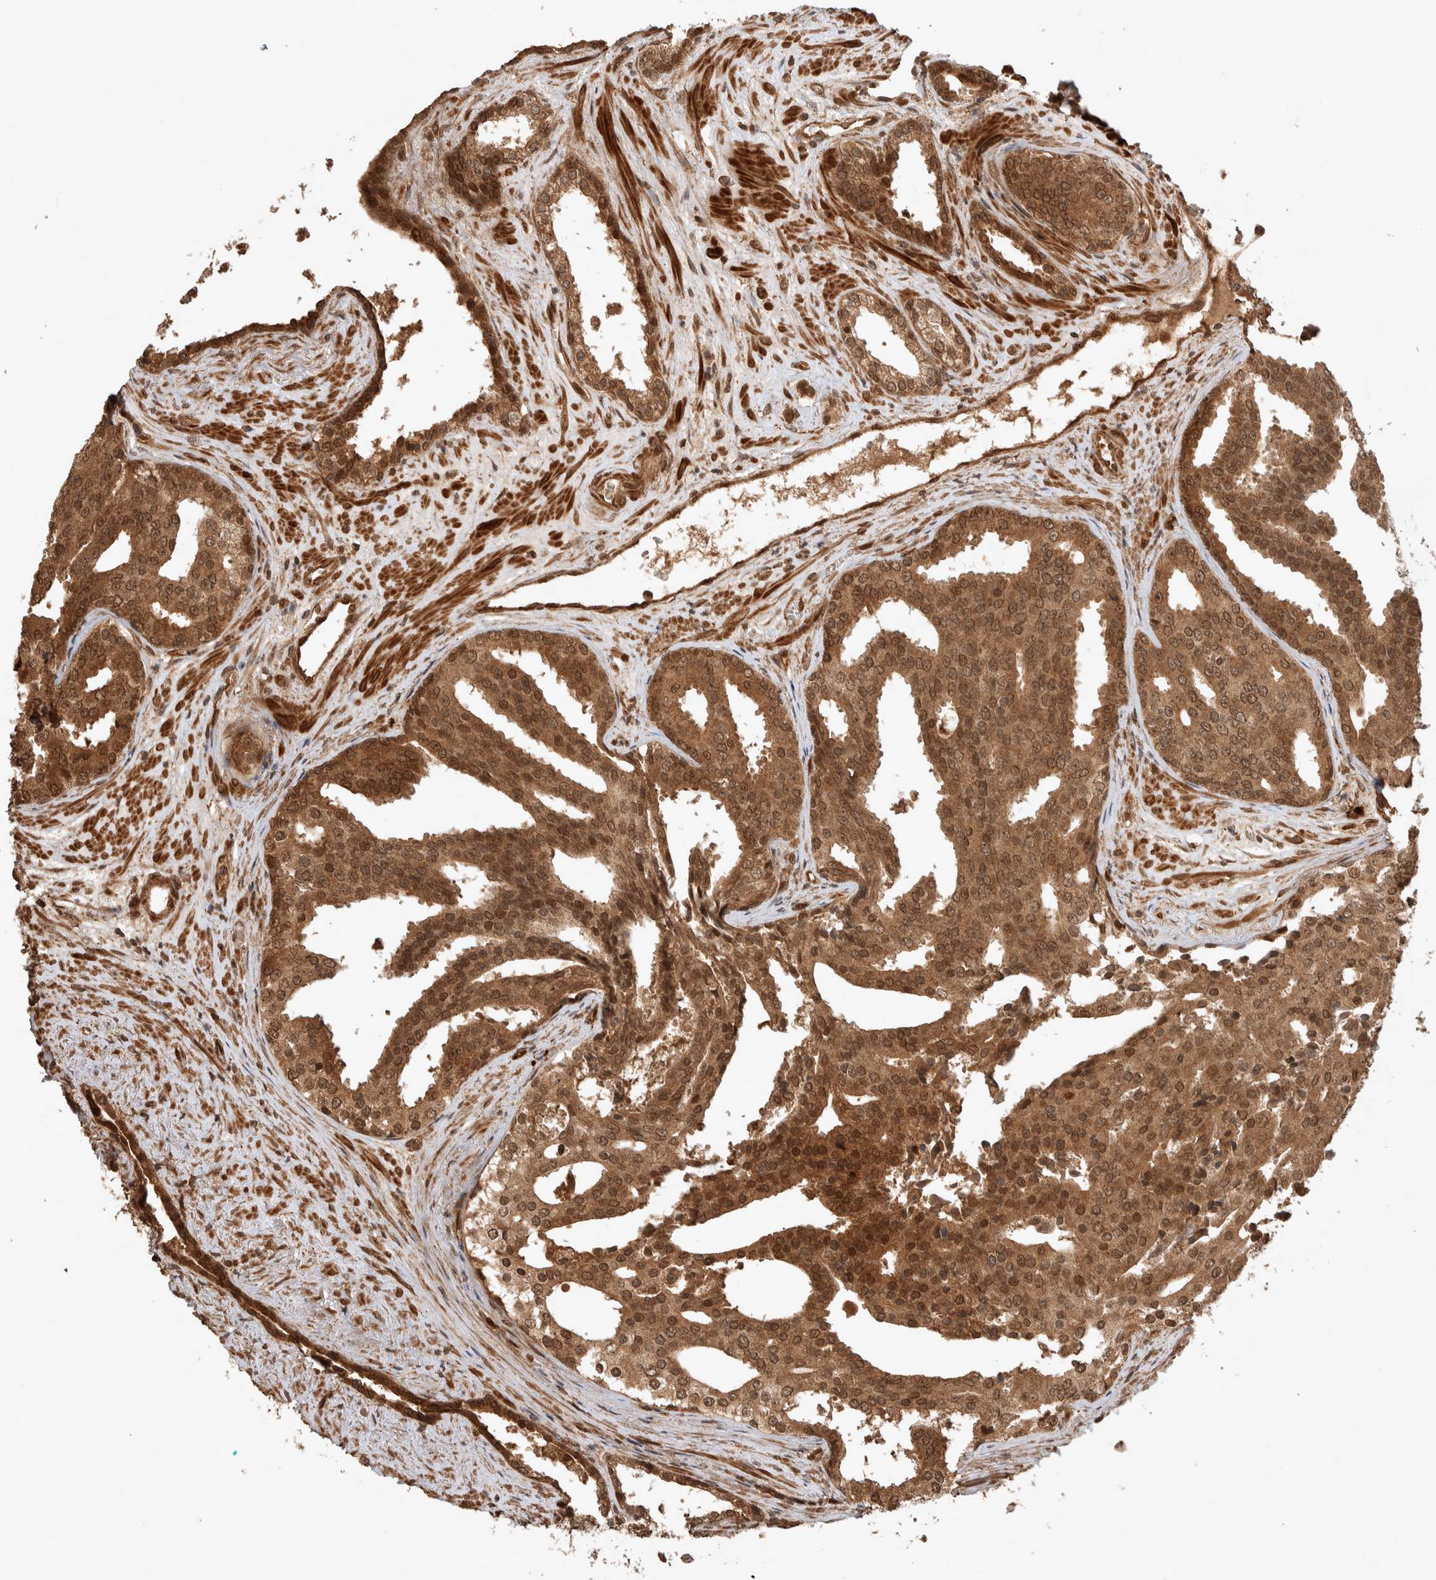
{"staining": {"intensity": "moderate", "quantity": ">75%", "location": "cytoplasmic/membranous"}, "tissue": "prostate cancer", "cell_type": "Tumor cells", "image_type": "cancer", "snomed": [{"axis": "morphology", "description": "Adenocarcinoma, High grade"}, {"axis": "topography", "description": "Prostate"}], "caption": "About >75% of tumor cells in human prostate cancer (high-grade adenocarcinoma) demonstrate moderate cytoplasmic/membranous protein expression as visualized by brown immunohistochemical staining.", "gene": "CNTROB", "patient": {"sex": "male", "age": 71}}